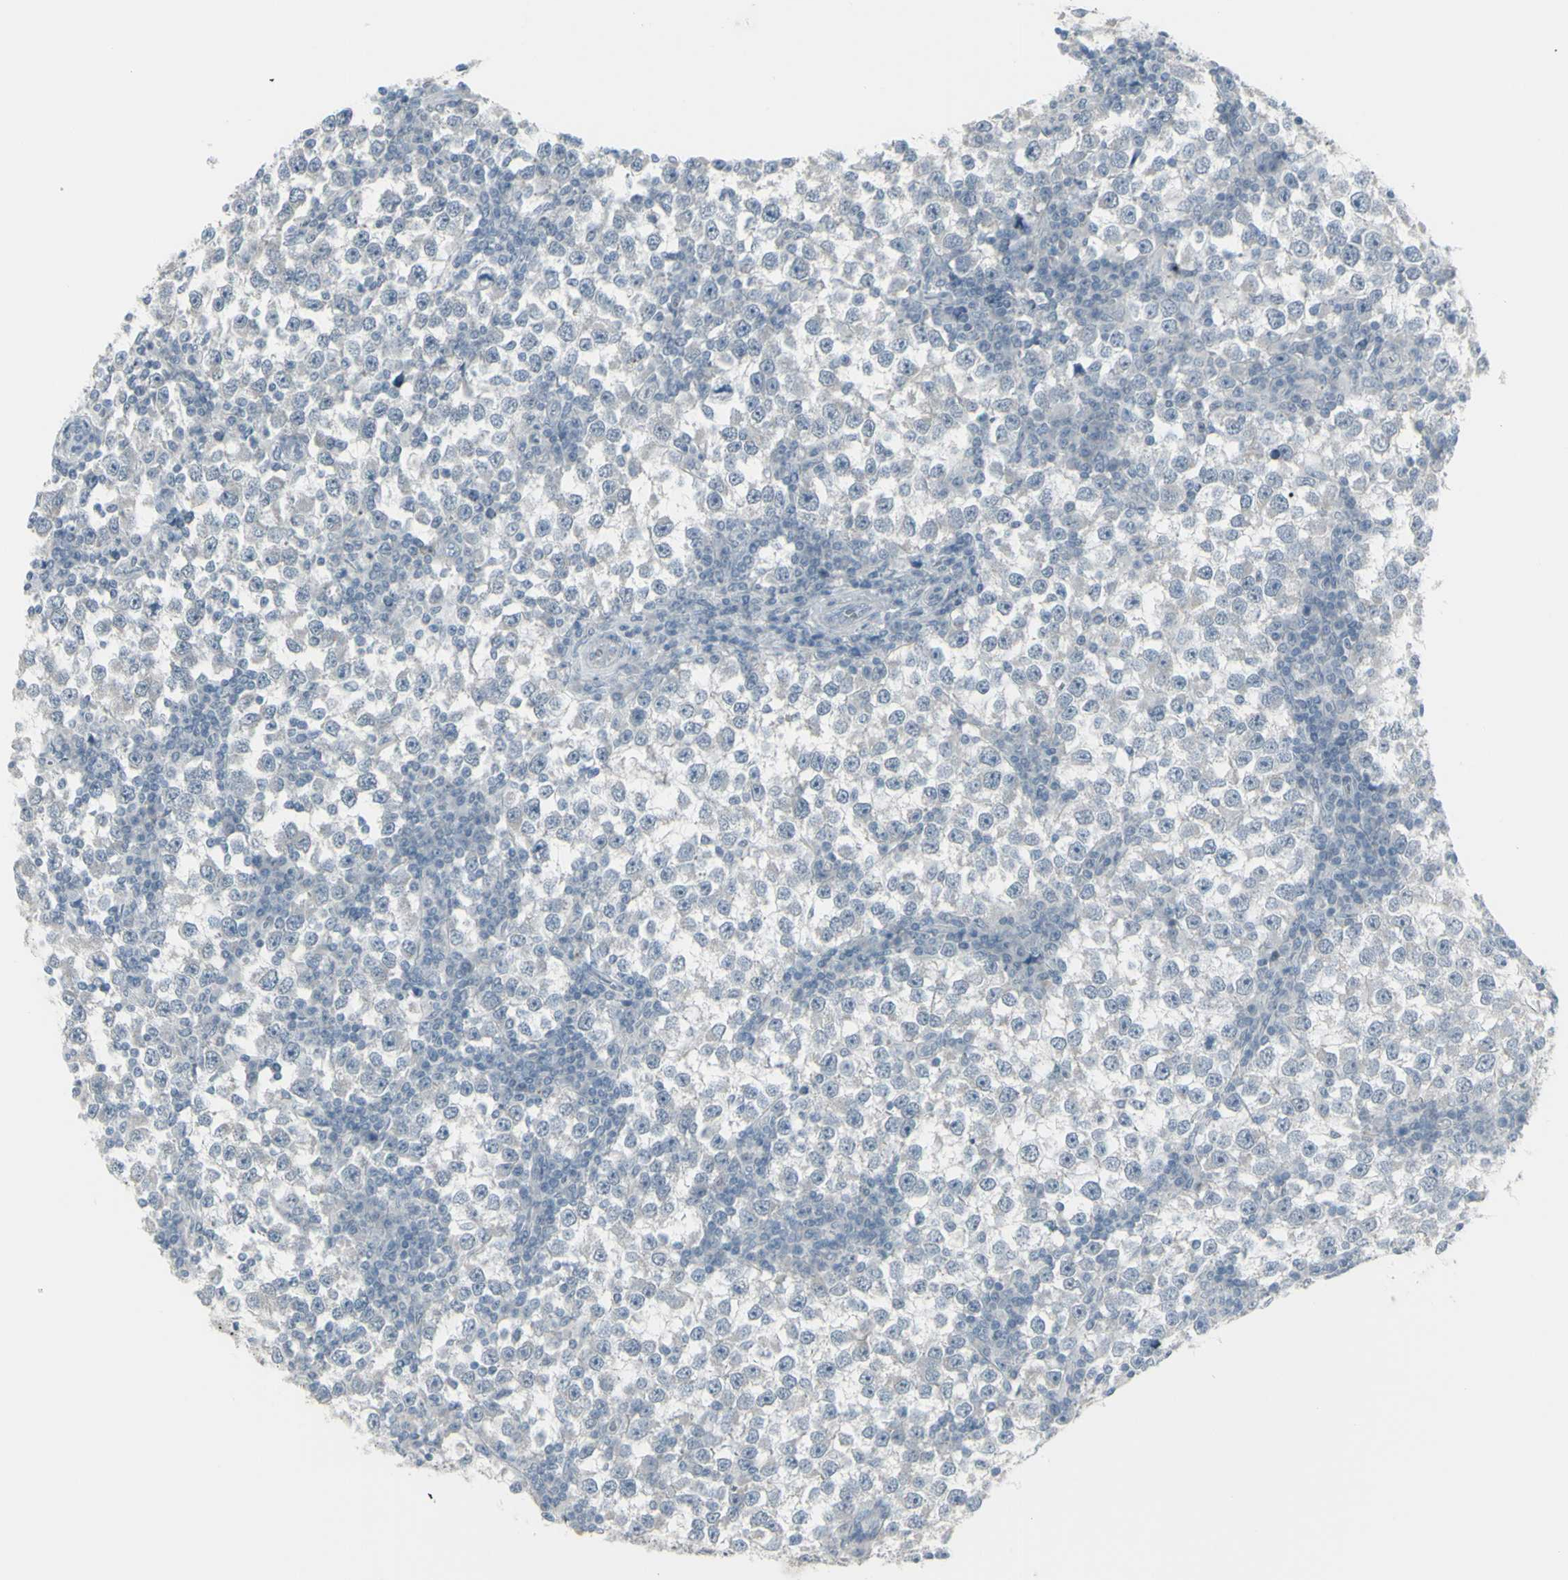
{"staining": {"intensity": "negative", "quantity": "none", "location": "none"}, "tissue": "testis cancer", "cell_type": "Tumor cells", "image_type": "cancer", "snomed": [{"axis": "morphology", "description": "Seminoma, NOS"}, {"axis": "topography", "description": "Testis"}], "caption": "A photomicrograph of human testis cancer is negative for staining in tumor cells.", "gene": "RAB3A", "patient": {"sex": "male", "age": 65}}